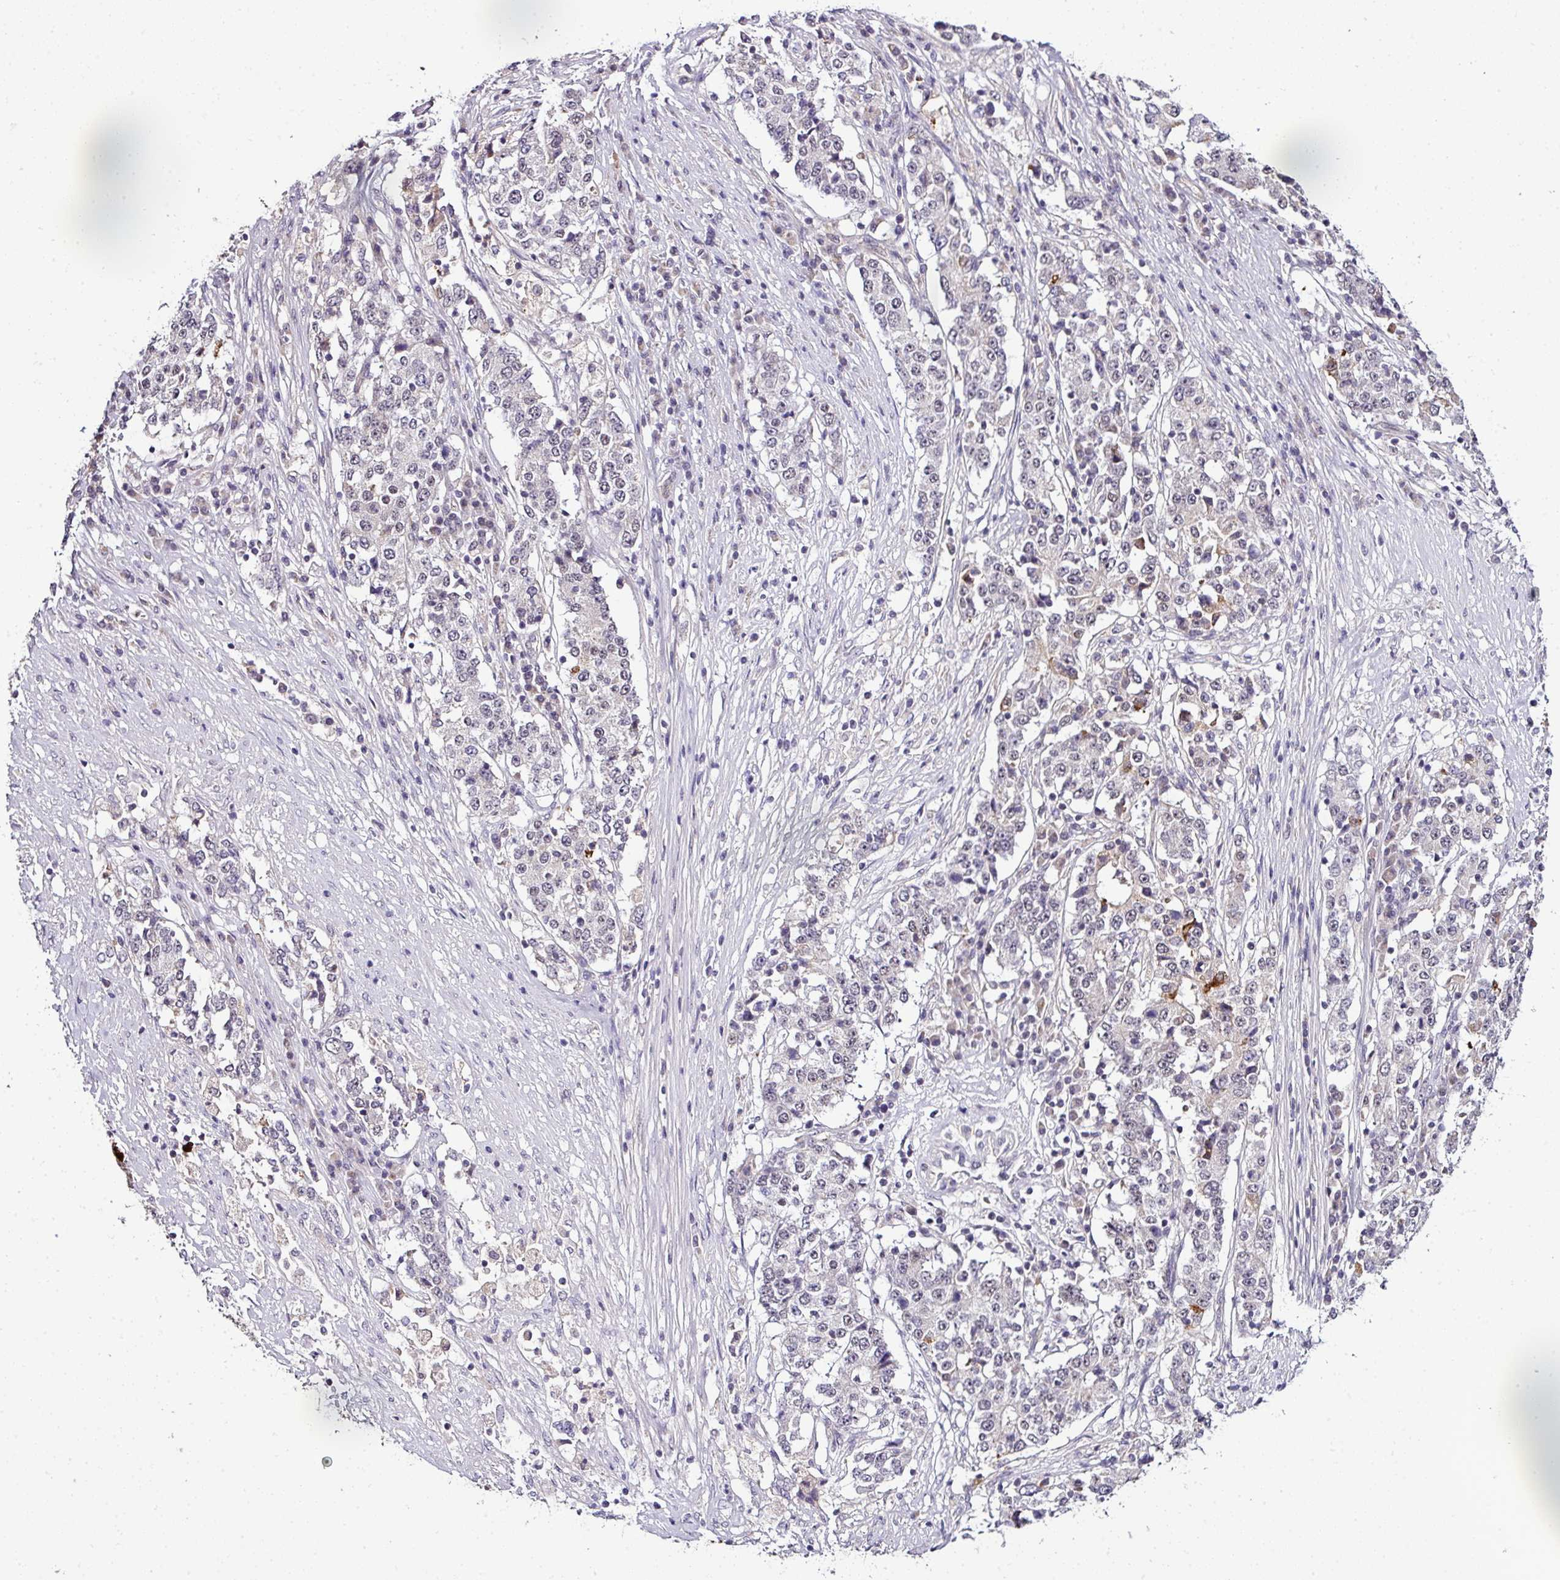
{"staining": {"intensity": "moderate", "quantity": "<25%", "location": "cytoplasmic/membranous"}, "tissue": "stomach cancer", "cell_type": "Tumor cells", "image_type": "cancer", "snomed": [{"axis": "morphology", "description": "Adenocarcinoma, NOS"}, {"axis": "topography", "description": "Stomach"}], "caption": "Immunohistochemistry (IHC) histopathology image of neoplastic tissue: human stomach cancer (adenocarcinoma) stained using immunohistochemistry exhibits low levels of moderate protein expression localized specifically in the cytoplasmic/membranous of tumor cells, appearing as a cytoplasmic/membranous brown color.", "gene": "NAPSA", "patient": {"sex": "male", "age": 59}}